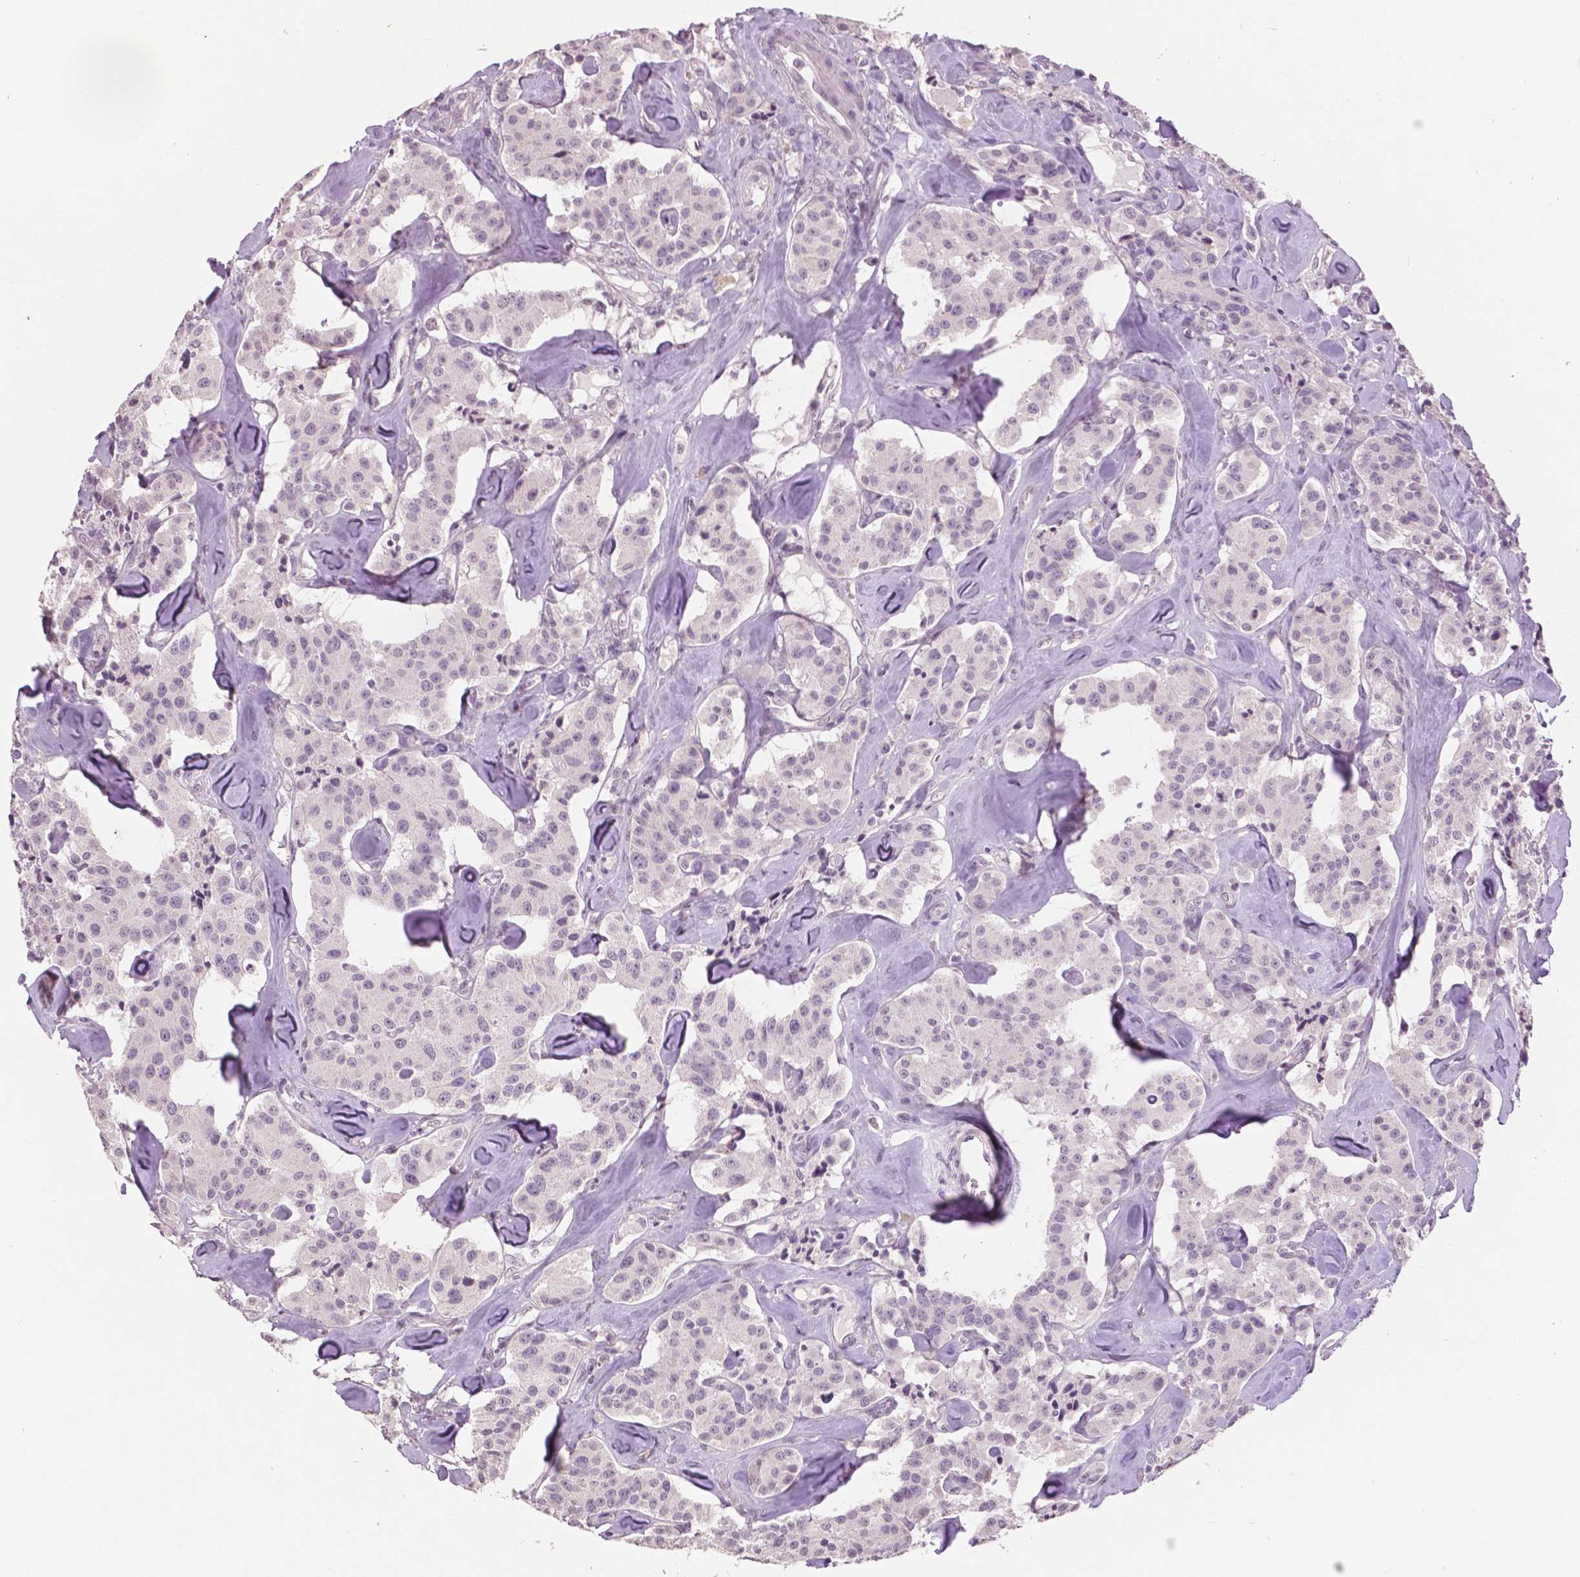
{"staining": {"intensity": "negative", "quantity": "none", "location": "none"}, "tissue": "carcinoid", "cell_type": "Tumor cells", "image_type": "cancer", "snomed": [{"axis": "morphology", "description": "Carcinoid, malignant, NOS"}, {"axis": "topography", "description": "Pancreas"}], "caption": "The histopathology image exhibits no staining of tumor cells in carcinoid. (DAB (3,3'-diaminobenzidine) immunohistochemistry, high magnification).", "gene": "GRIN2A", "patient": {"sex": "male", "age": 41}}